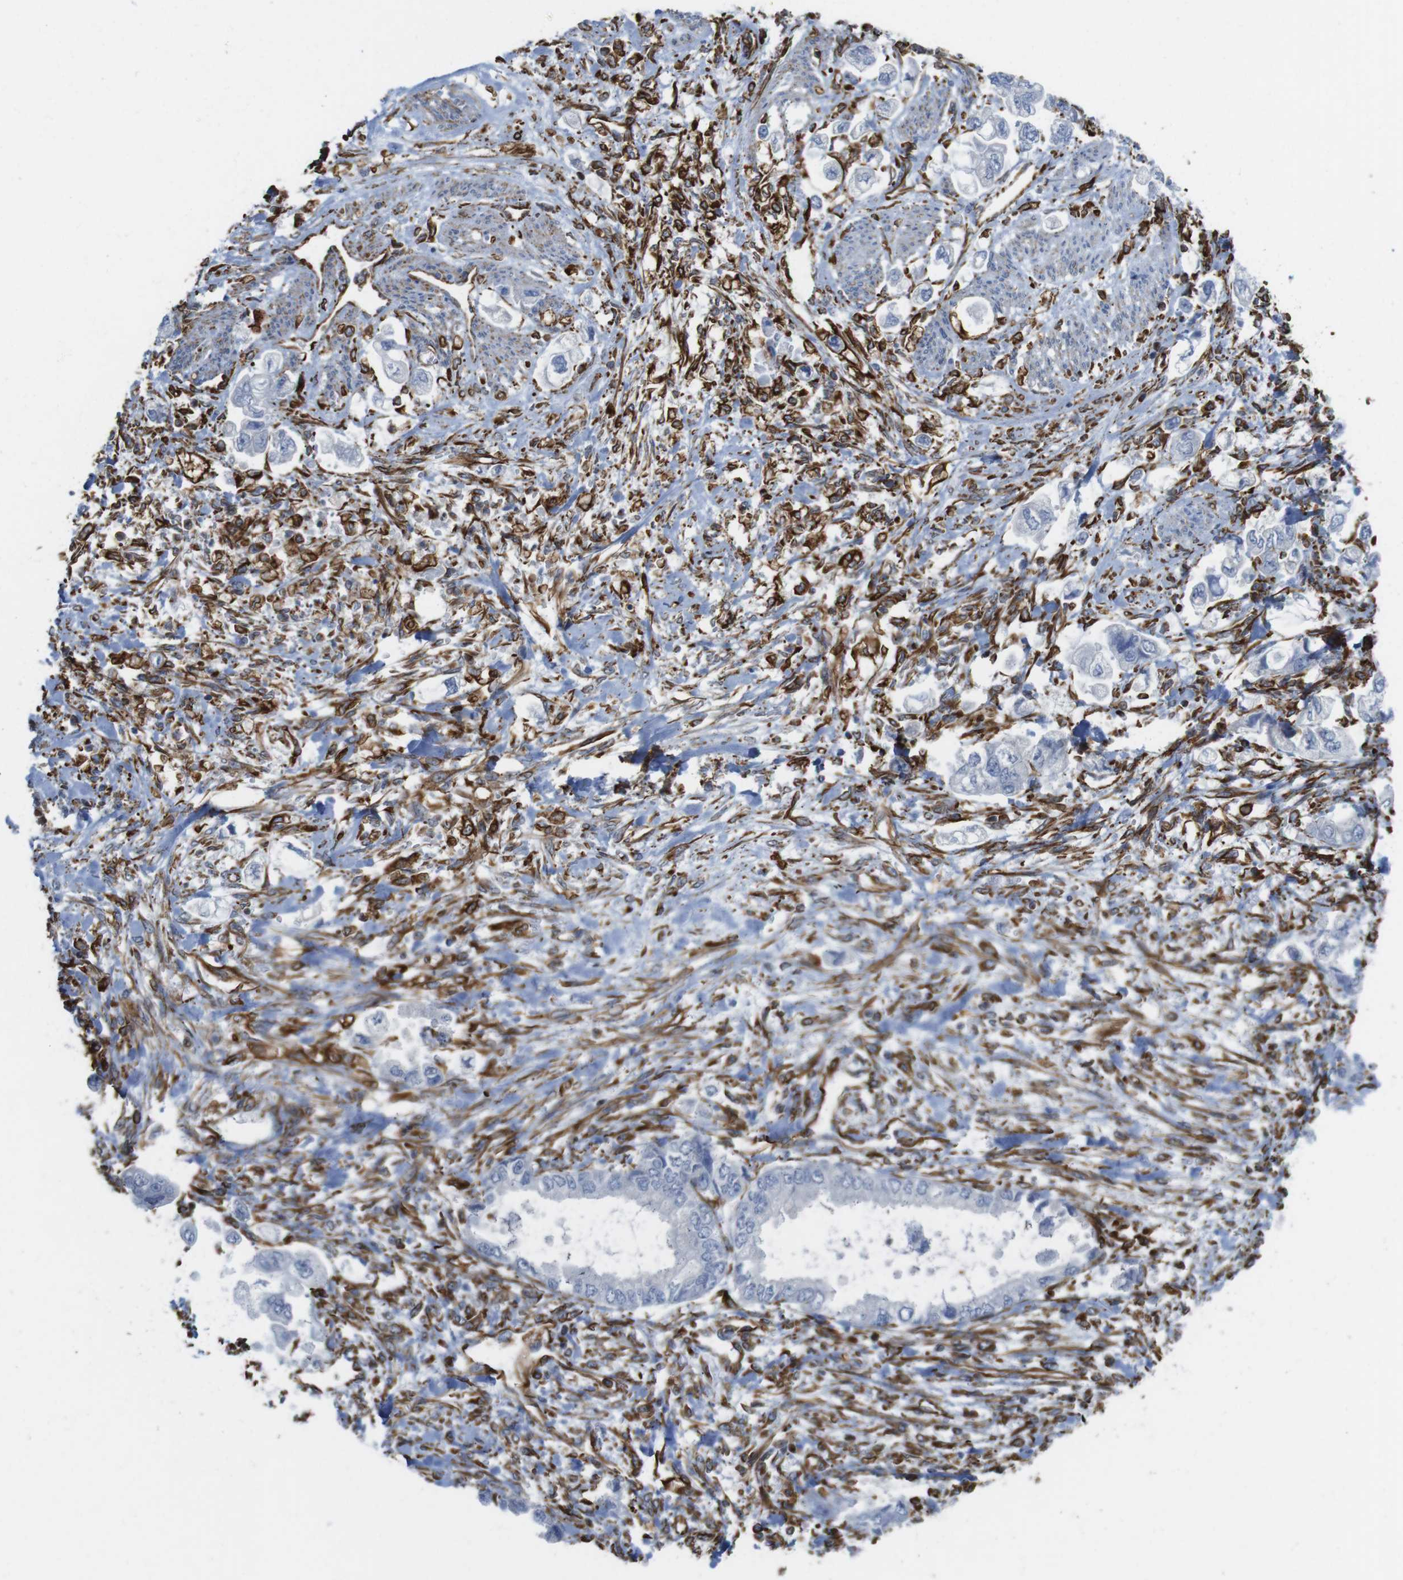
{"staining": {"intensity": "negative", "quantity": "none", "location": "none"}, "tissue": "stomach cancer", "cell_type": "Tumor cells", "image_type": "cancer", "snomed": [{"axis": "morphology", "description": "Normal tissue, NOS"}, {"axis": "morphology", "description": "Adenocarcinoma, NOS"}, {"axis": "topography", "description": "Stomach"}], "caption": "A micrograph of stomach cancer (adenocarcinoma) stained for a protein displays no brown staining in tumor cells.", "gene": "RALGPS1", "patient": {"sex": "male", "age": 62}}